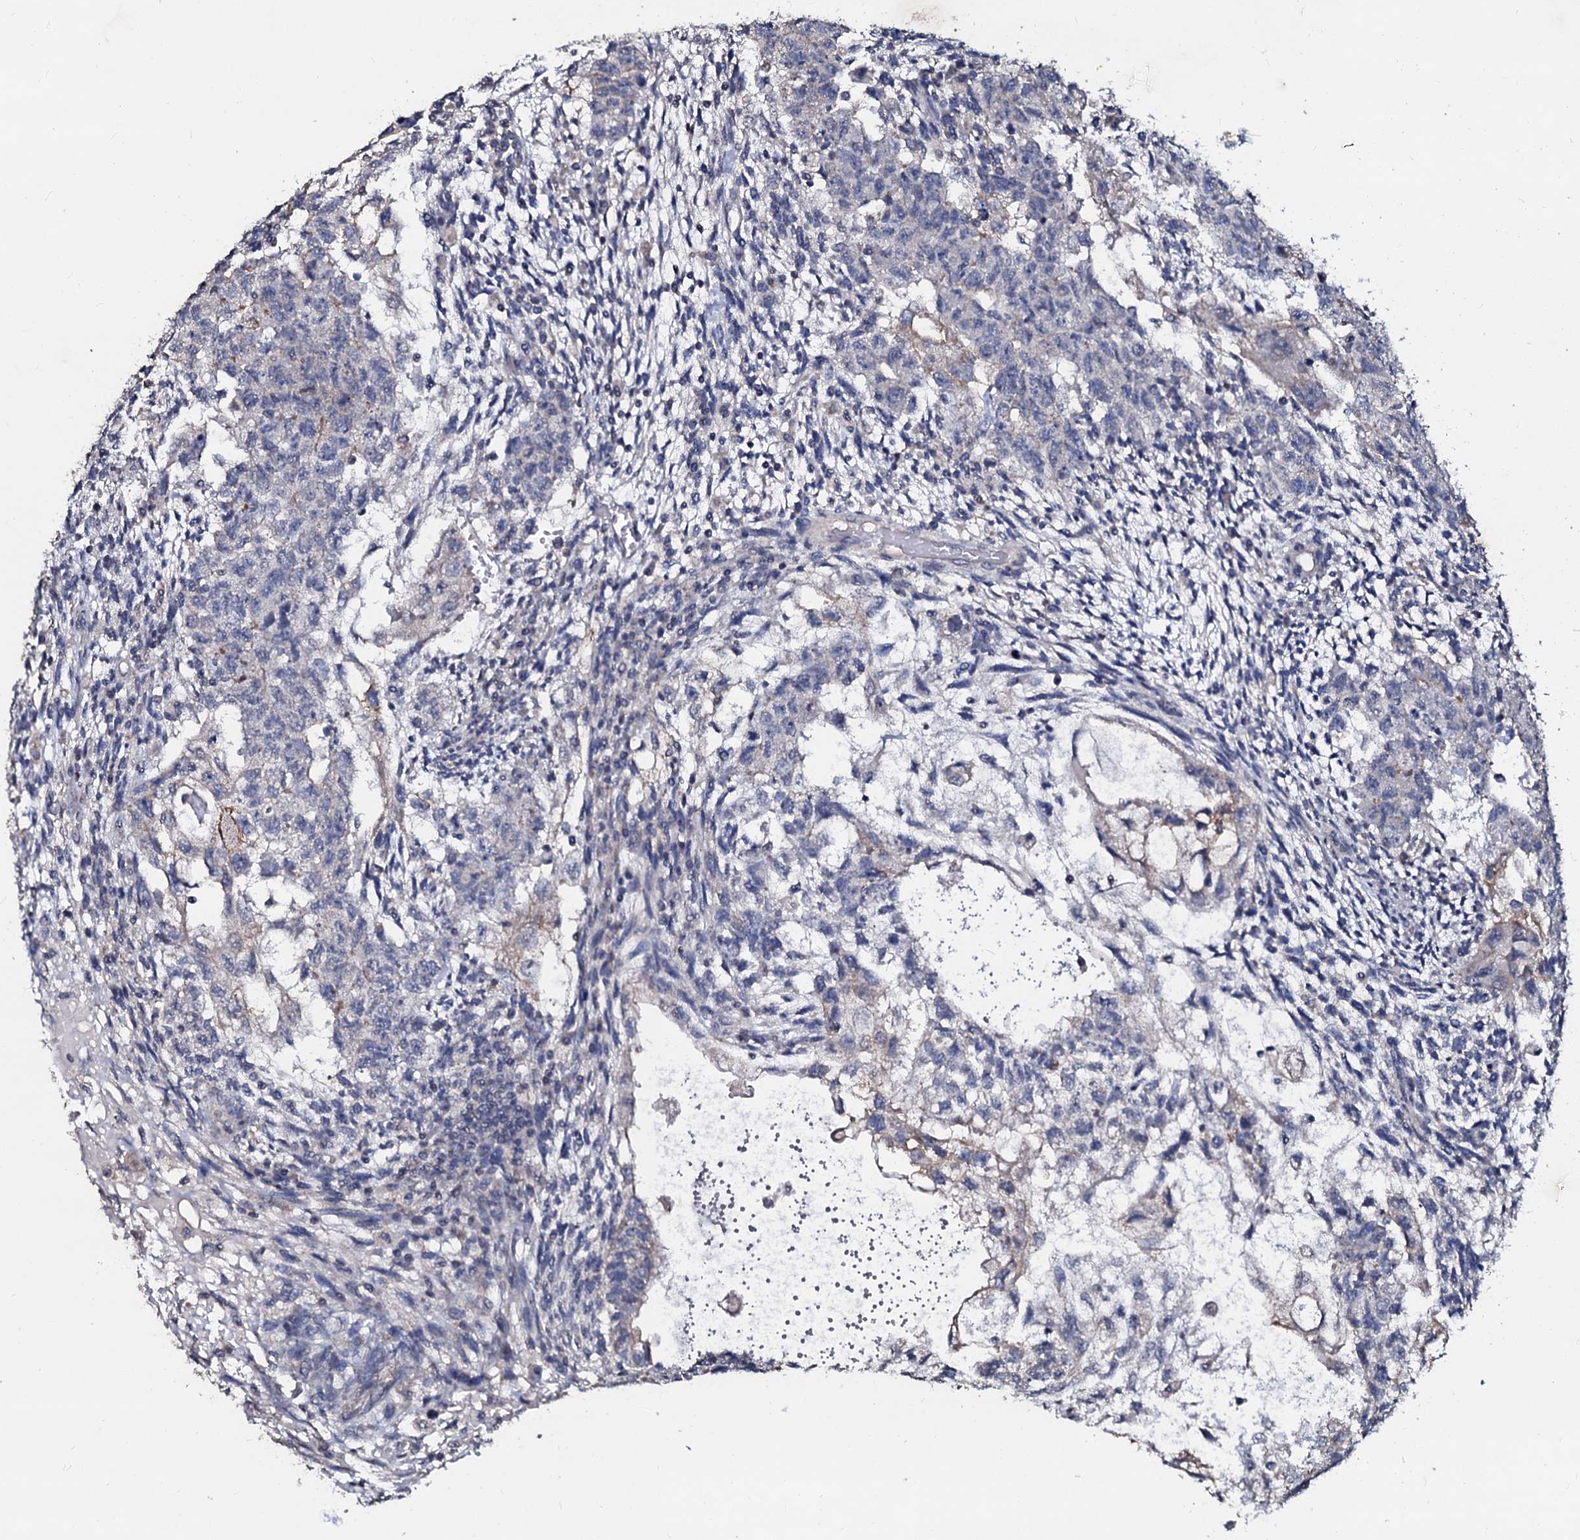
{"staining": {"intensity": "negative", "quantity": "none", "location": "none"}, "tissue": "testis cancer", "cell_type": "Tumor cells", "image_type": "cancer", "snomed": [{"axis": "morphology", "description": "Normal tissue, NOS"}, {"axis": "morphology", "description": "Carcinoma, Embryonal, NOS"}, {"axis": "topography", "description": "Testis"}], "caption": "Tumor cells show no significant protein positivity in testis cancer.", "gene": "SLC37A4", "patient": {"sex": "male", "age": 36}}